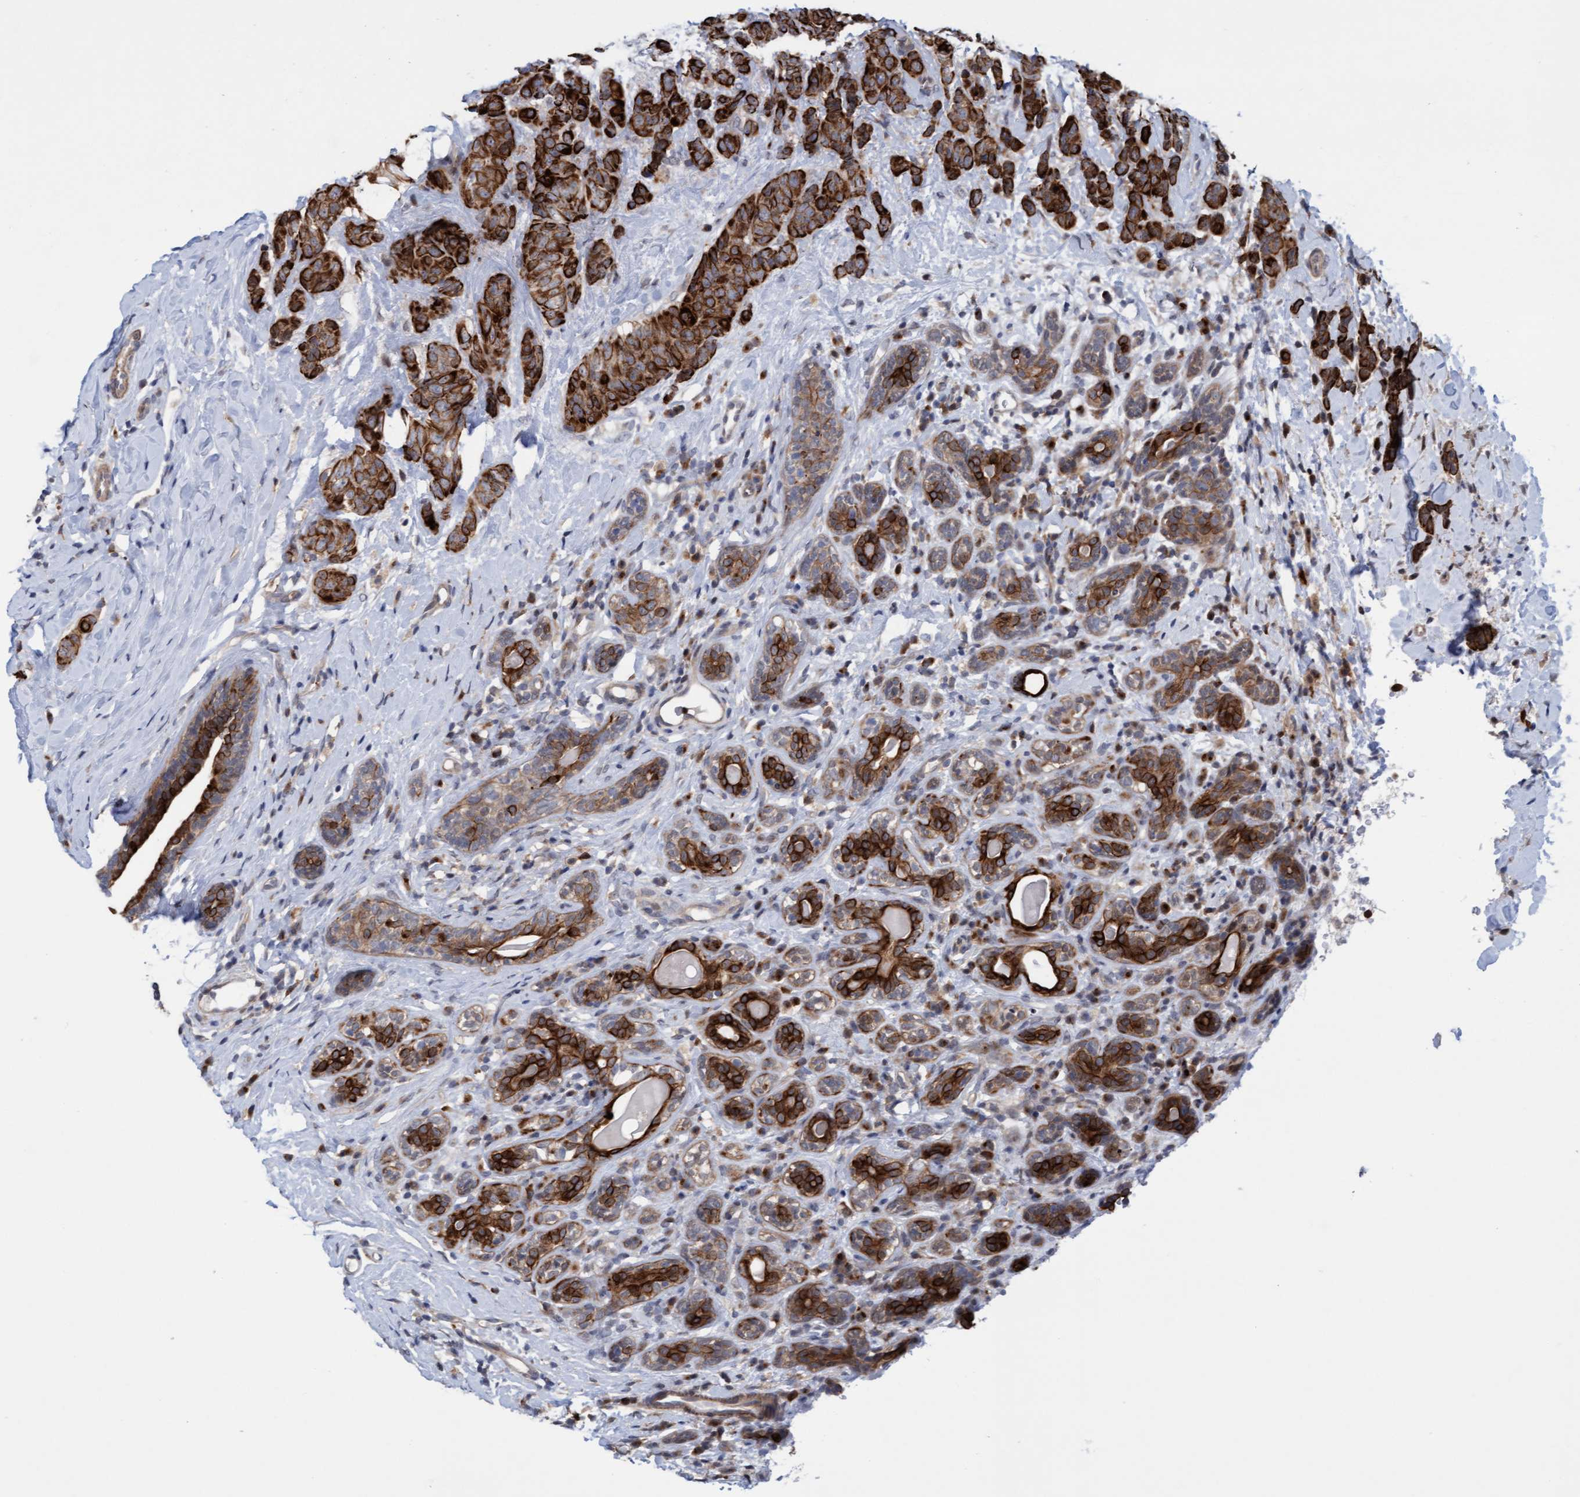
{"staining": {"intensity": "strong", "quantity": ">75%", "location": "cytoplasmic/membranous"}, "tissue": "breast cancer", "cell_type": "Tumor cells", "image_type": "cancer", "snomed": [{"axis": "morphology", "description": "Normal tissue, NOS"}, {"axis": "morphology", "description": "Duct carcinoma"}, {"axis": "topography", "description": "Breast"}], "caption": "A micrograph of human breast cancer stained for a protein shows strong cytoplasmic/membranous brown staining in tumor cells. (IHC, brightfield microscopy, high magnification).", "gene": "RAP1GAP2", "patient": {"sex": "female", "age": 40}}